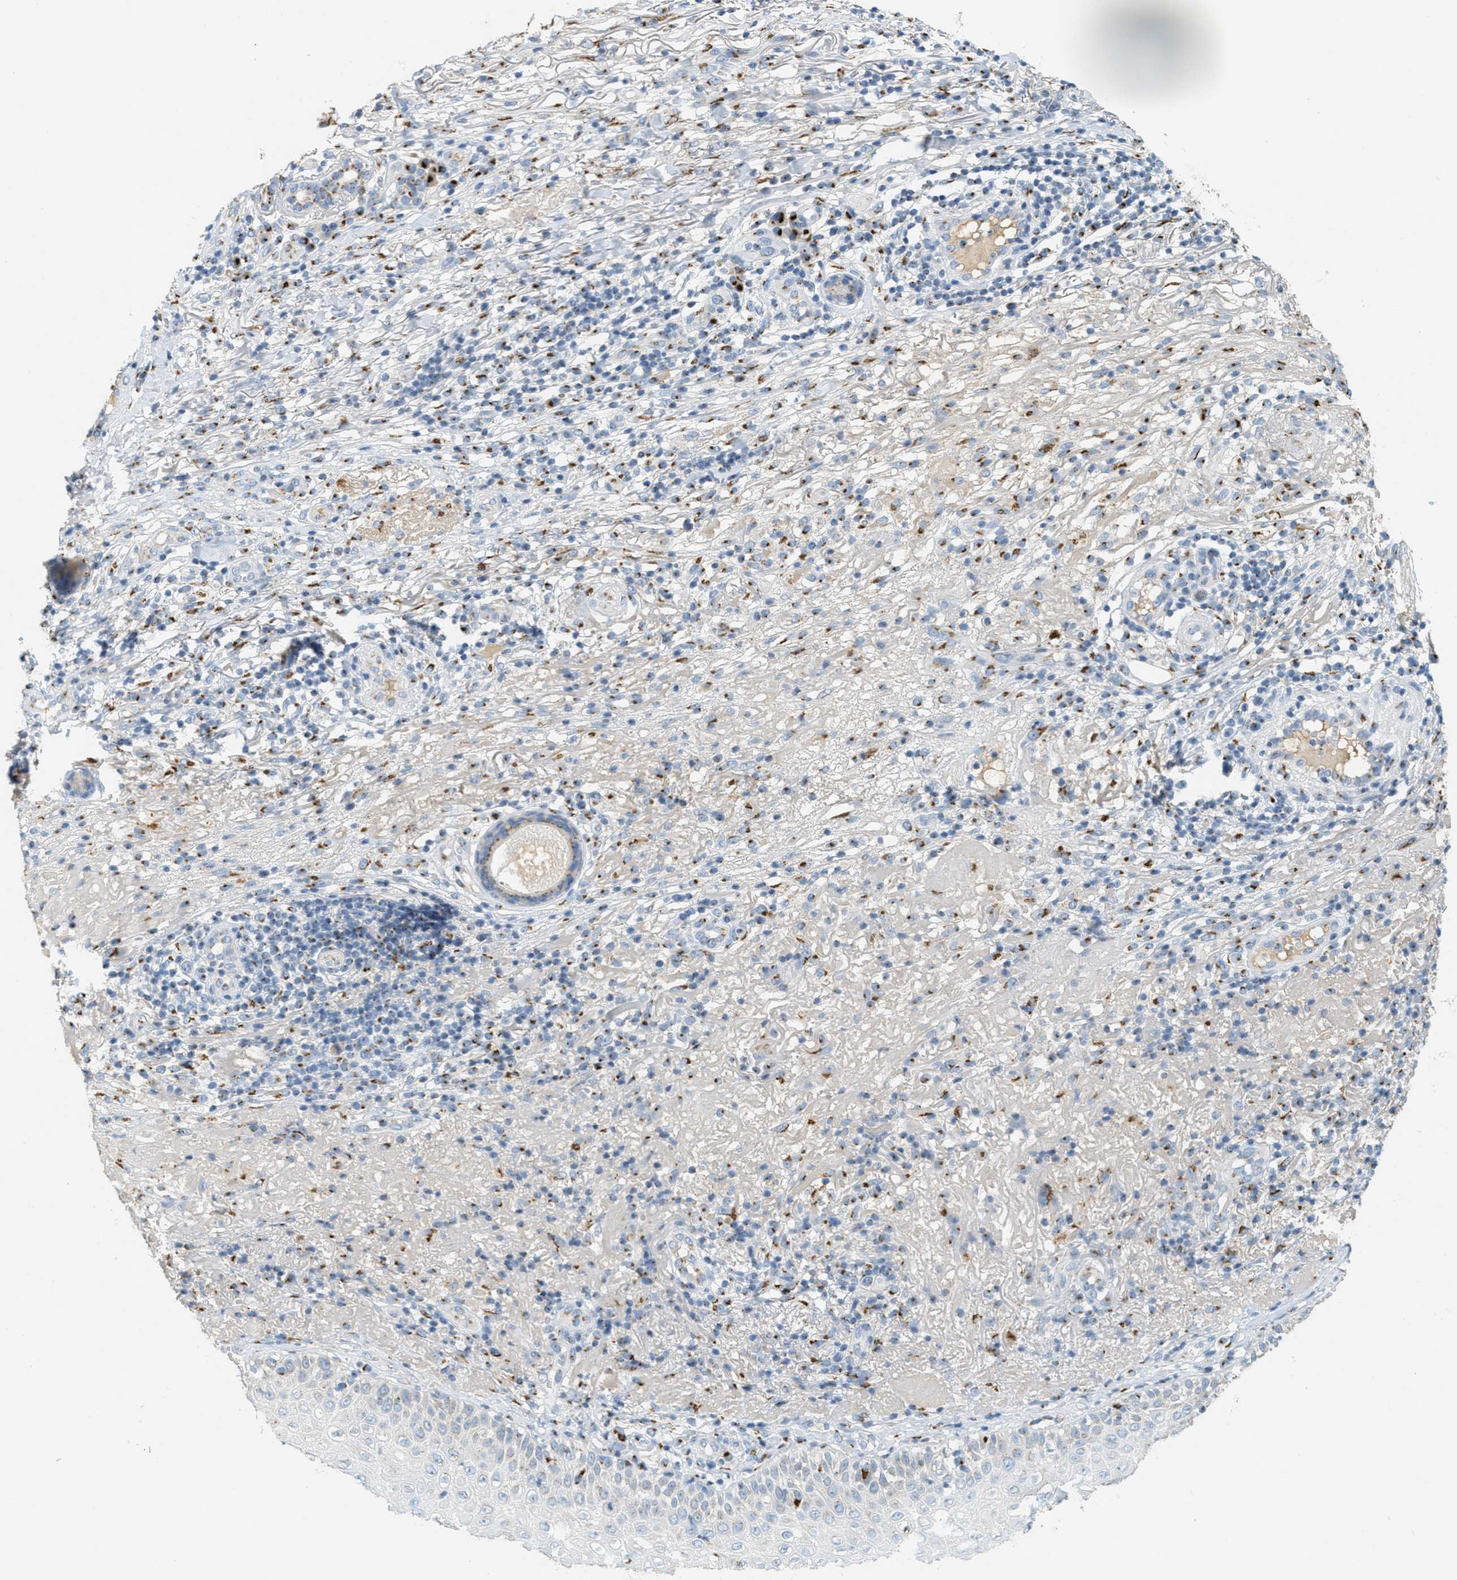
{"staining": {"intensity": "negative", "quantity": "none", "location": "none"}, "tissue": "melanoma", "cell_type": "Tumor cells", "image_type": "cancer", "snomed": [{"axis": "morphology", "description": "Necrosis, NOS"}, {"axis": "morphology", "description": "Malignant melanoma, NOS"}, {"axis": "topography", "description": "Skin"}], "caption": "Protein analysis of malignant melanoma exhibits no significant expression in tumor cells. The staining was performed using DAB to visualize the protein expression in brown, while the nuclei were stained in blue with hematoxylin (Magnification: 20x).", "gene": "ENTPD4", "patient": {"sex": "female", "age": 87}}